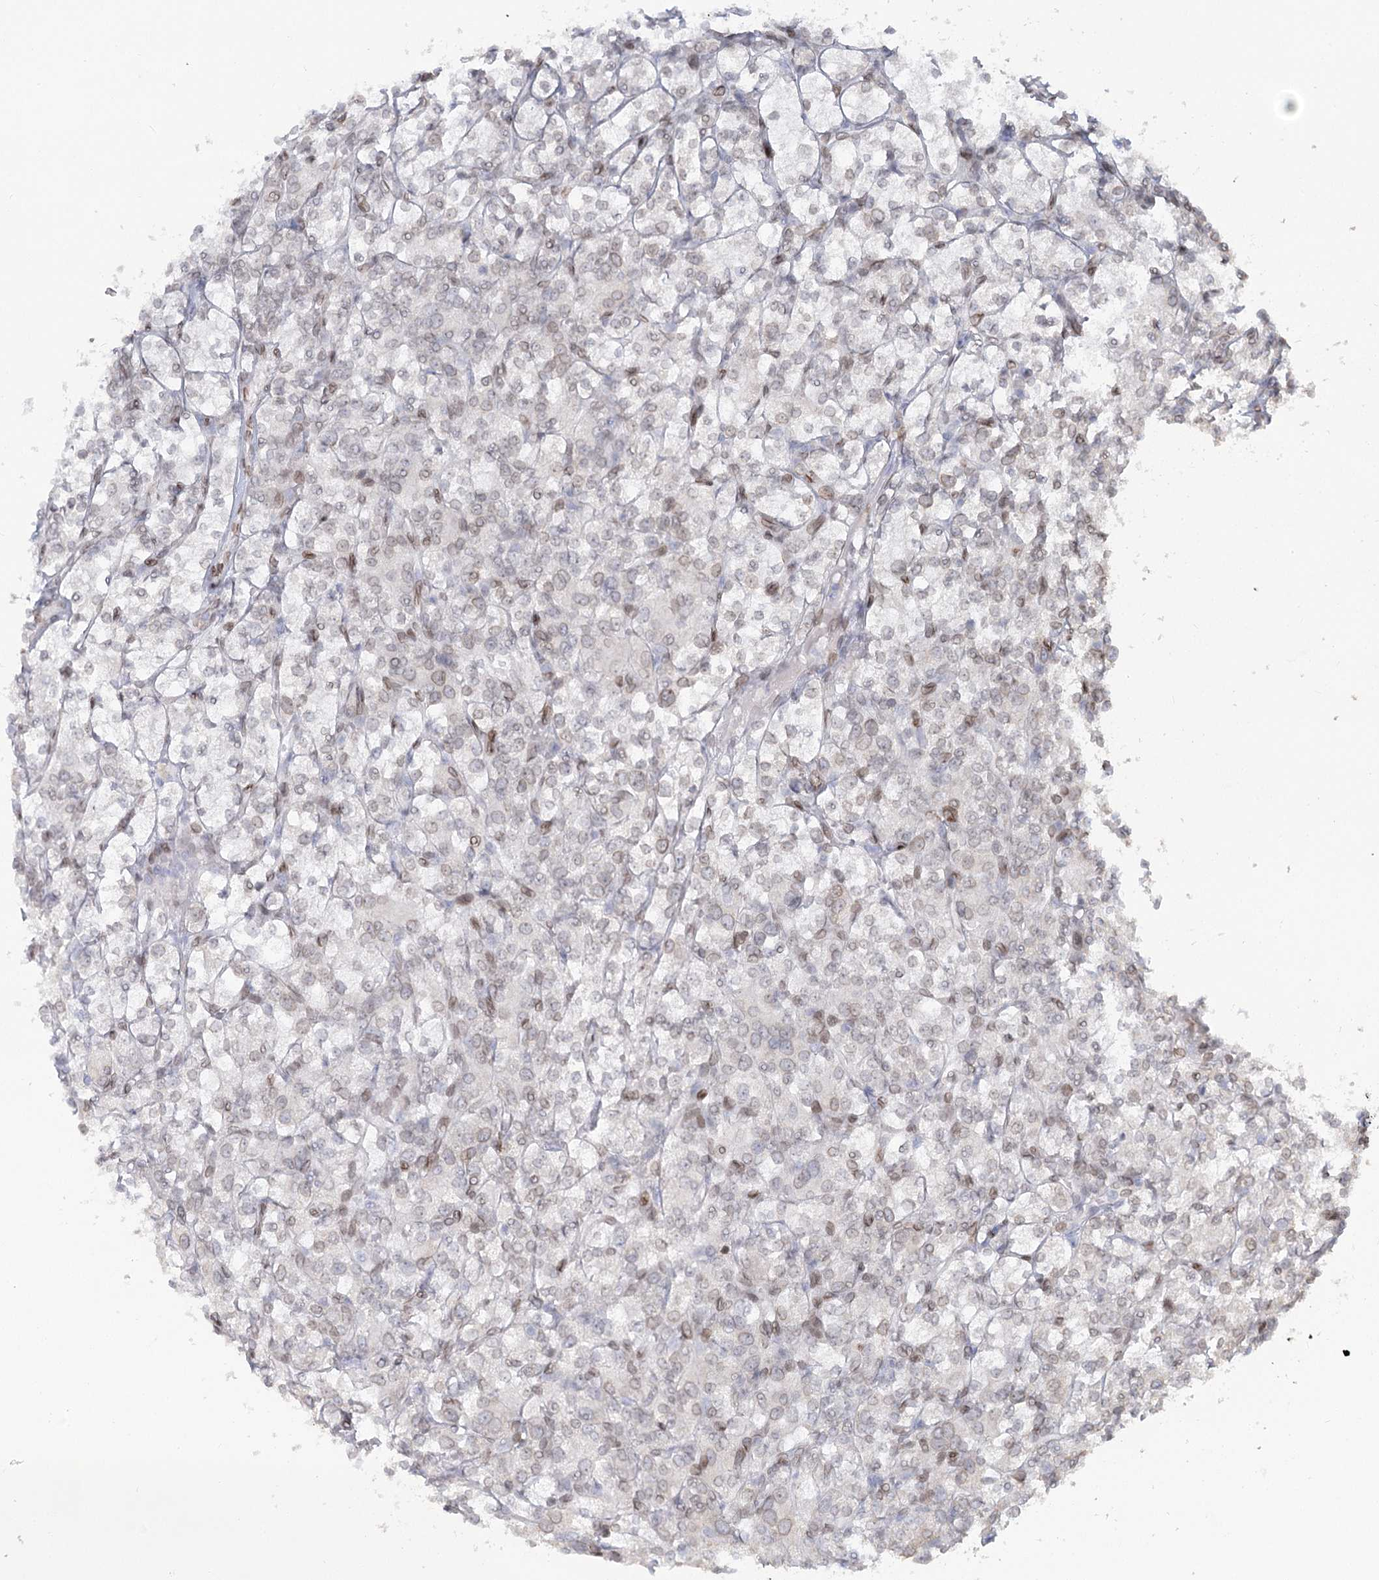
{"staining": {"intensity": "weak", "quantity": "<25%", "location": "nuclear"}, "tissue": "renal cancer", "cell_type": "Tumor cells", "image_type": "cancer", "snomed": [{"axis": "morphology", "description": "Adenocarcinoma, NOS"}, {"axis": "topography", "description": "Kidney"}], "caption": "This is an immunohistochemistry micrograph of renal cancer (adenocarcinoma). There is no expression in tumor cells.", "gene": "VWA5A", "patient": {"sex": "male", "age": 77}}